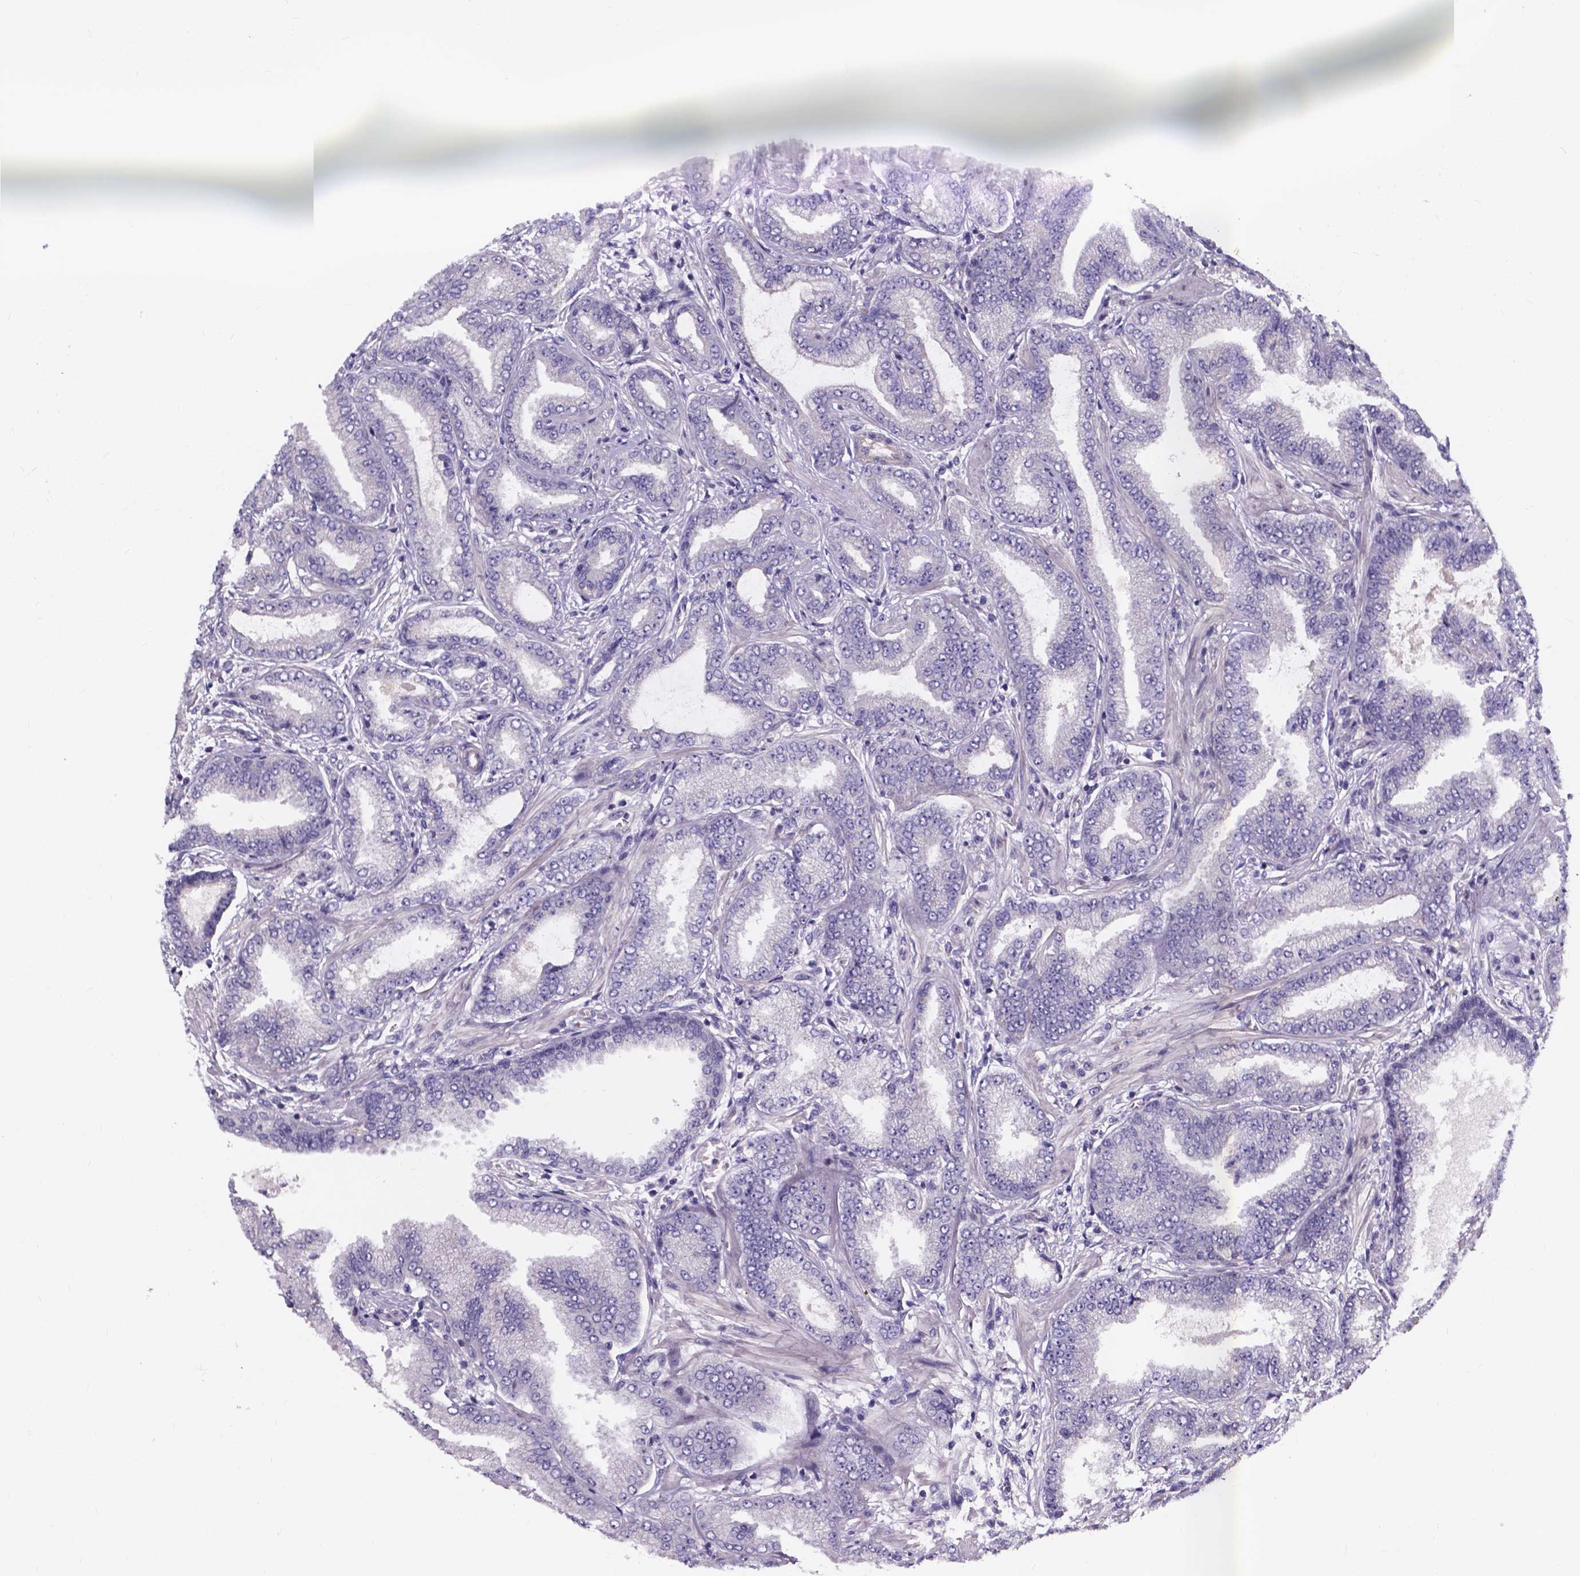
{"staining": {"intensity": "negative", "quantity": "none", "location": "none"}, "tissue": "prostate cancer", "cell_type": "Tumor cells", "image_type": "cancer", "snomed": [{"axis": "morphology", "description": "Adenocarcinoma, Low grade"}, {"axis": "topography", "description": "Prostate"}], "caption": "Immunohistochemistry (IHC) image of neoplastic tissue: human low-grade adenocarcinoma (prostate) stained with DAB (3,3'-diaminobenzidine) reveals no significant protein staining in tumor cells. The staining is performed using DAB brown chromogen with nuclei counter-stained in using hematoxylin.", "gene": "THEMIS", "patient": {"sex": "male", "age": 55}}